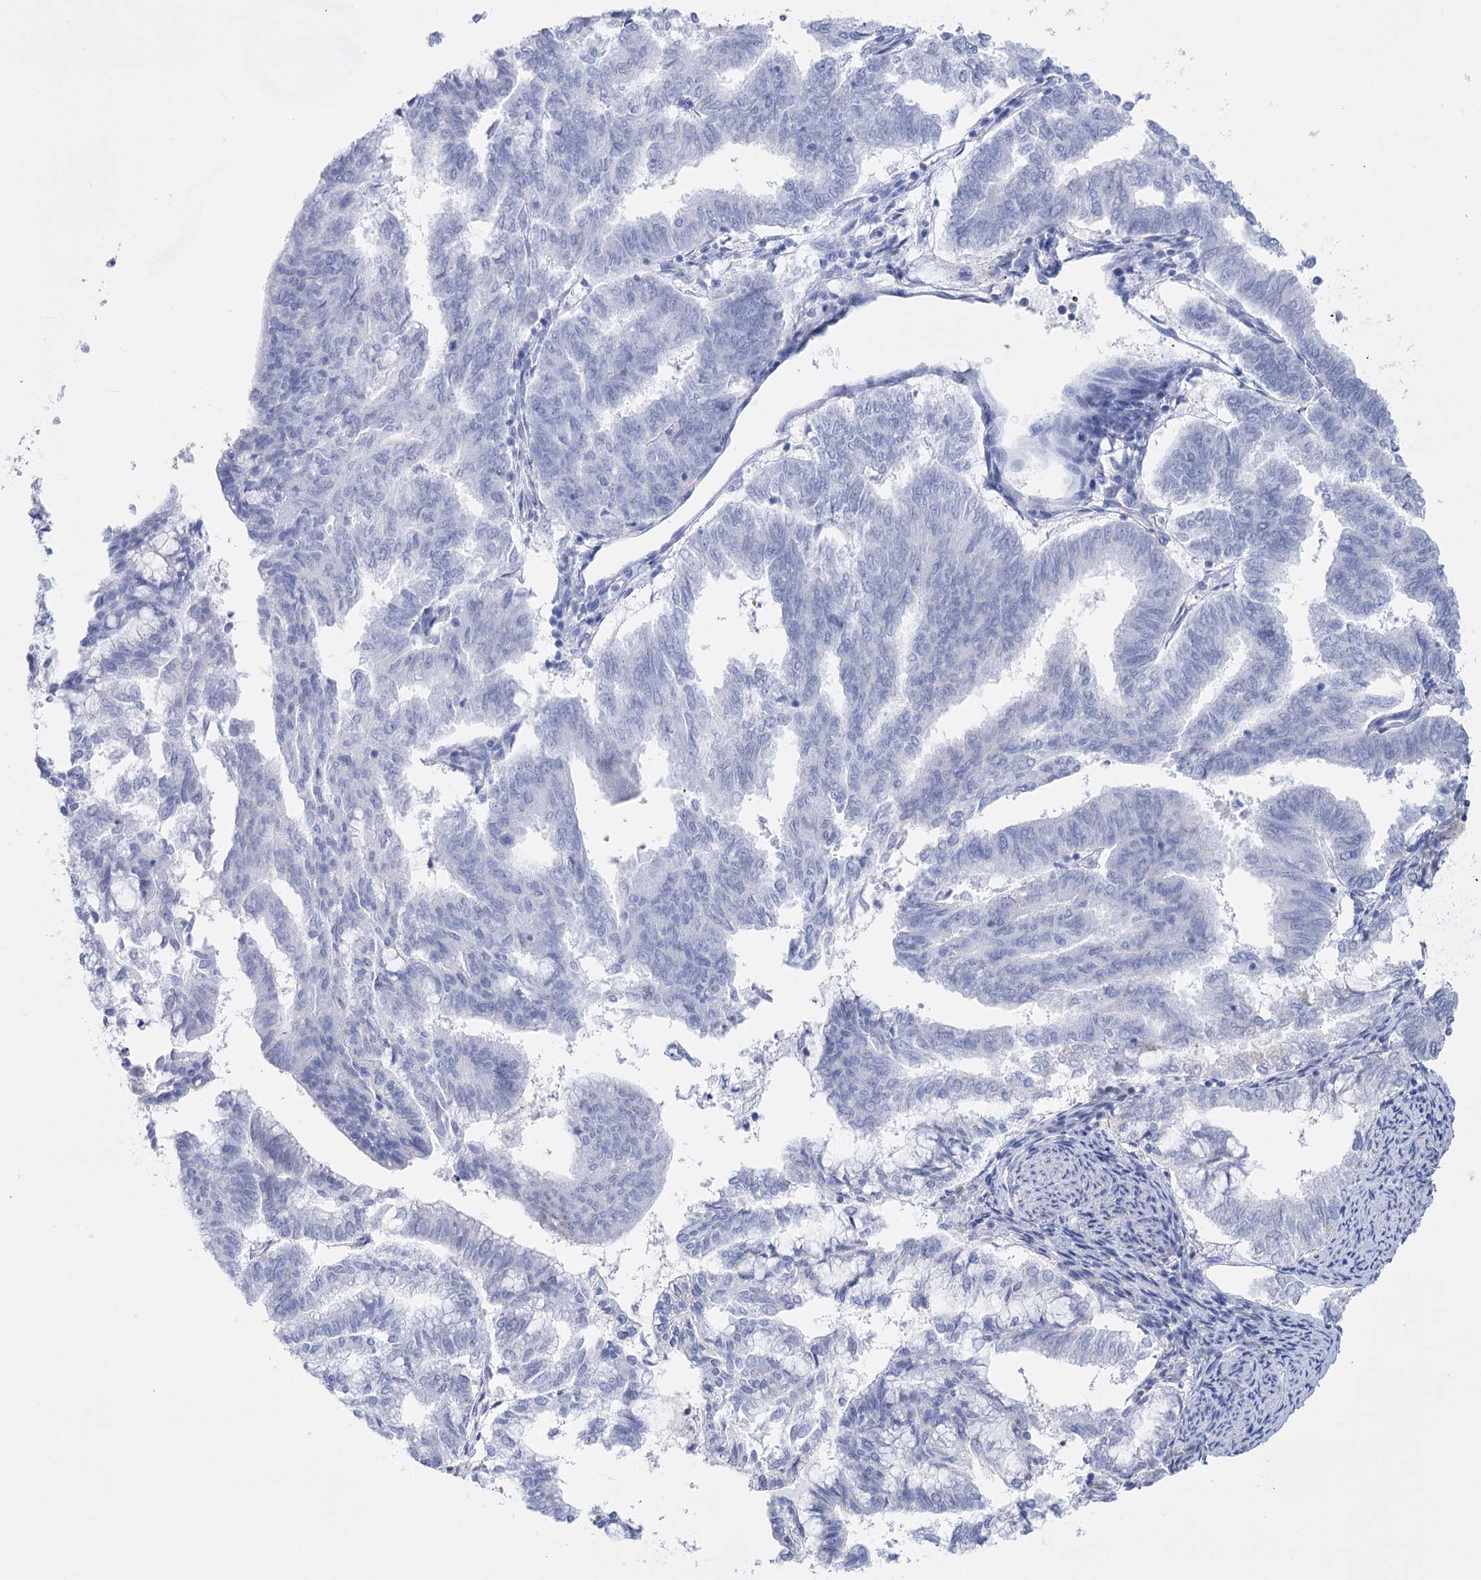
{"staining": {"intensity": "negative", "quantity": "none", "location": "none"}, "tissue": "endometrial cancer", "cell_type": "Tumor cells", "image_type": "cancer", "snomed": [{"axis": "morphology", "description": "Adenocarcinoma, NOS"}, {"axis": "topography", "description": "Endometrium"}], "caption": "IHC of human endometrial cancer (adenocarcinoma) demonstrates no positivity in tumor cells.", "gene": "PCDHA1", "patient": {"sex": "female", "age": 79}}